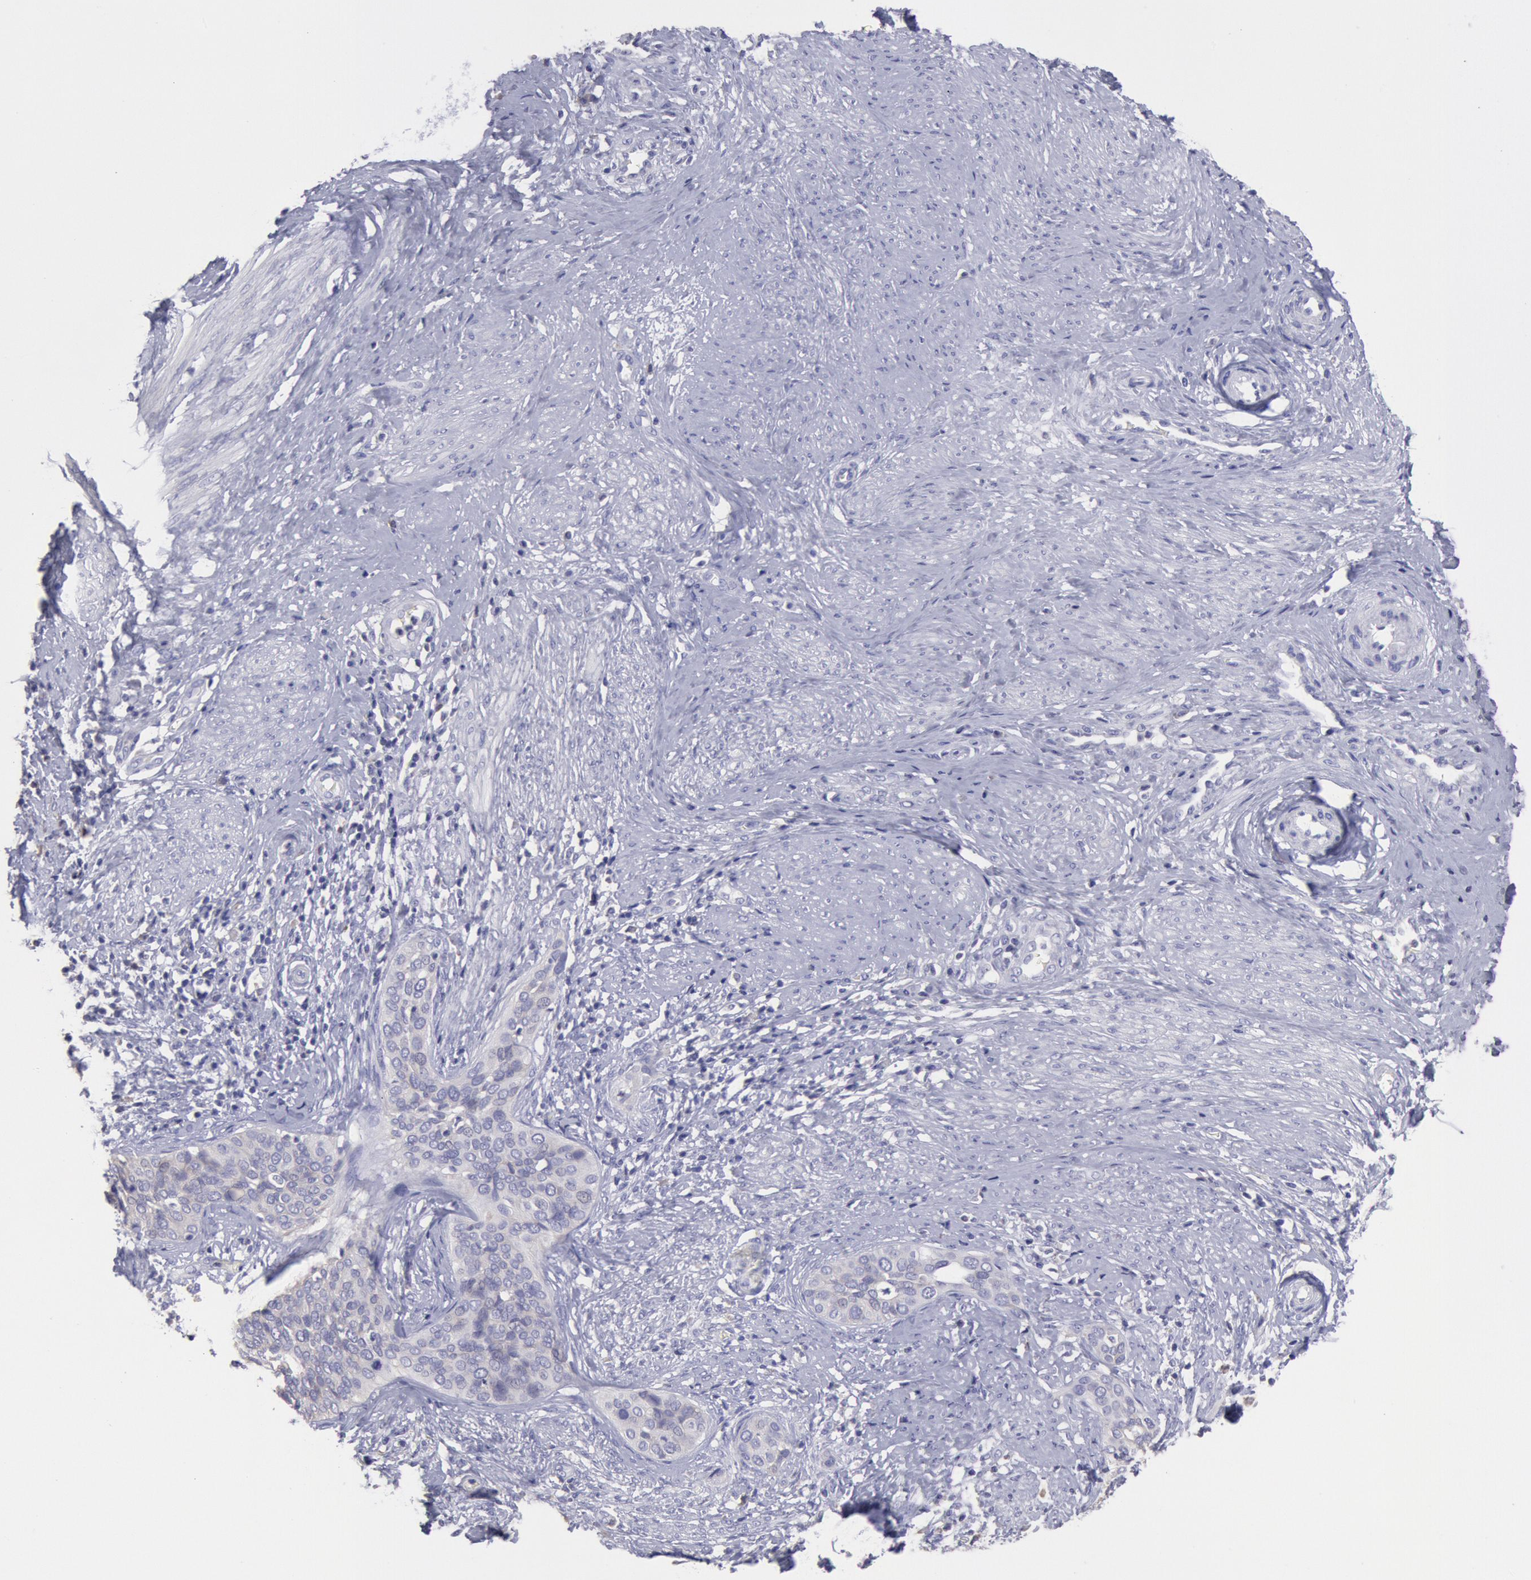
{"staining": {"intensity": "negative", "quantity": "none", "location": "none"}, "tissue": "cervical cancer", "cell_type": "Tumor cells", "image_type": "cancer", "snomed": [{"axis": "morphology", "description": "Squamous cell carcinoma, NOS"}, {"axis": "topography", "description": "Cervix"}], "caption": "A photomicrograph of cervical cancer (squamous cell carcinoma) stained for a protein shows no brown staining in tumor cells.", "gene": "MYH7", "patient": {"sex": "female", "age": 31}}